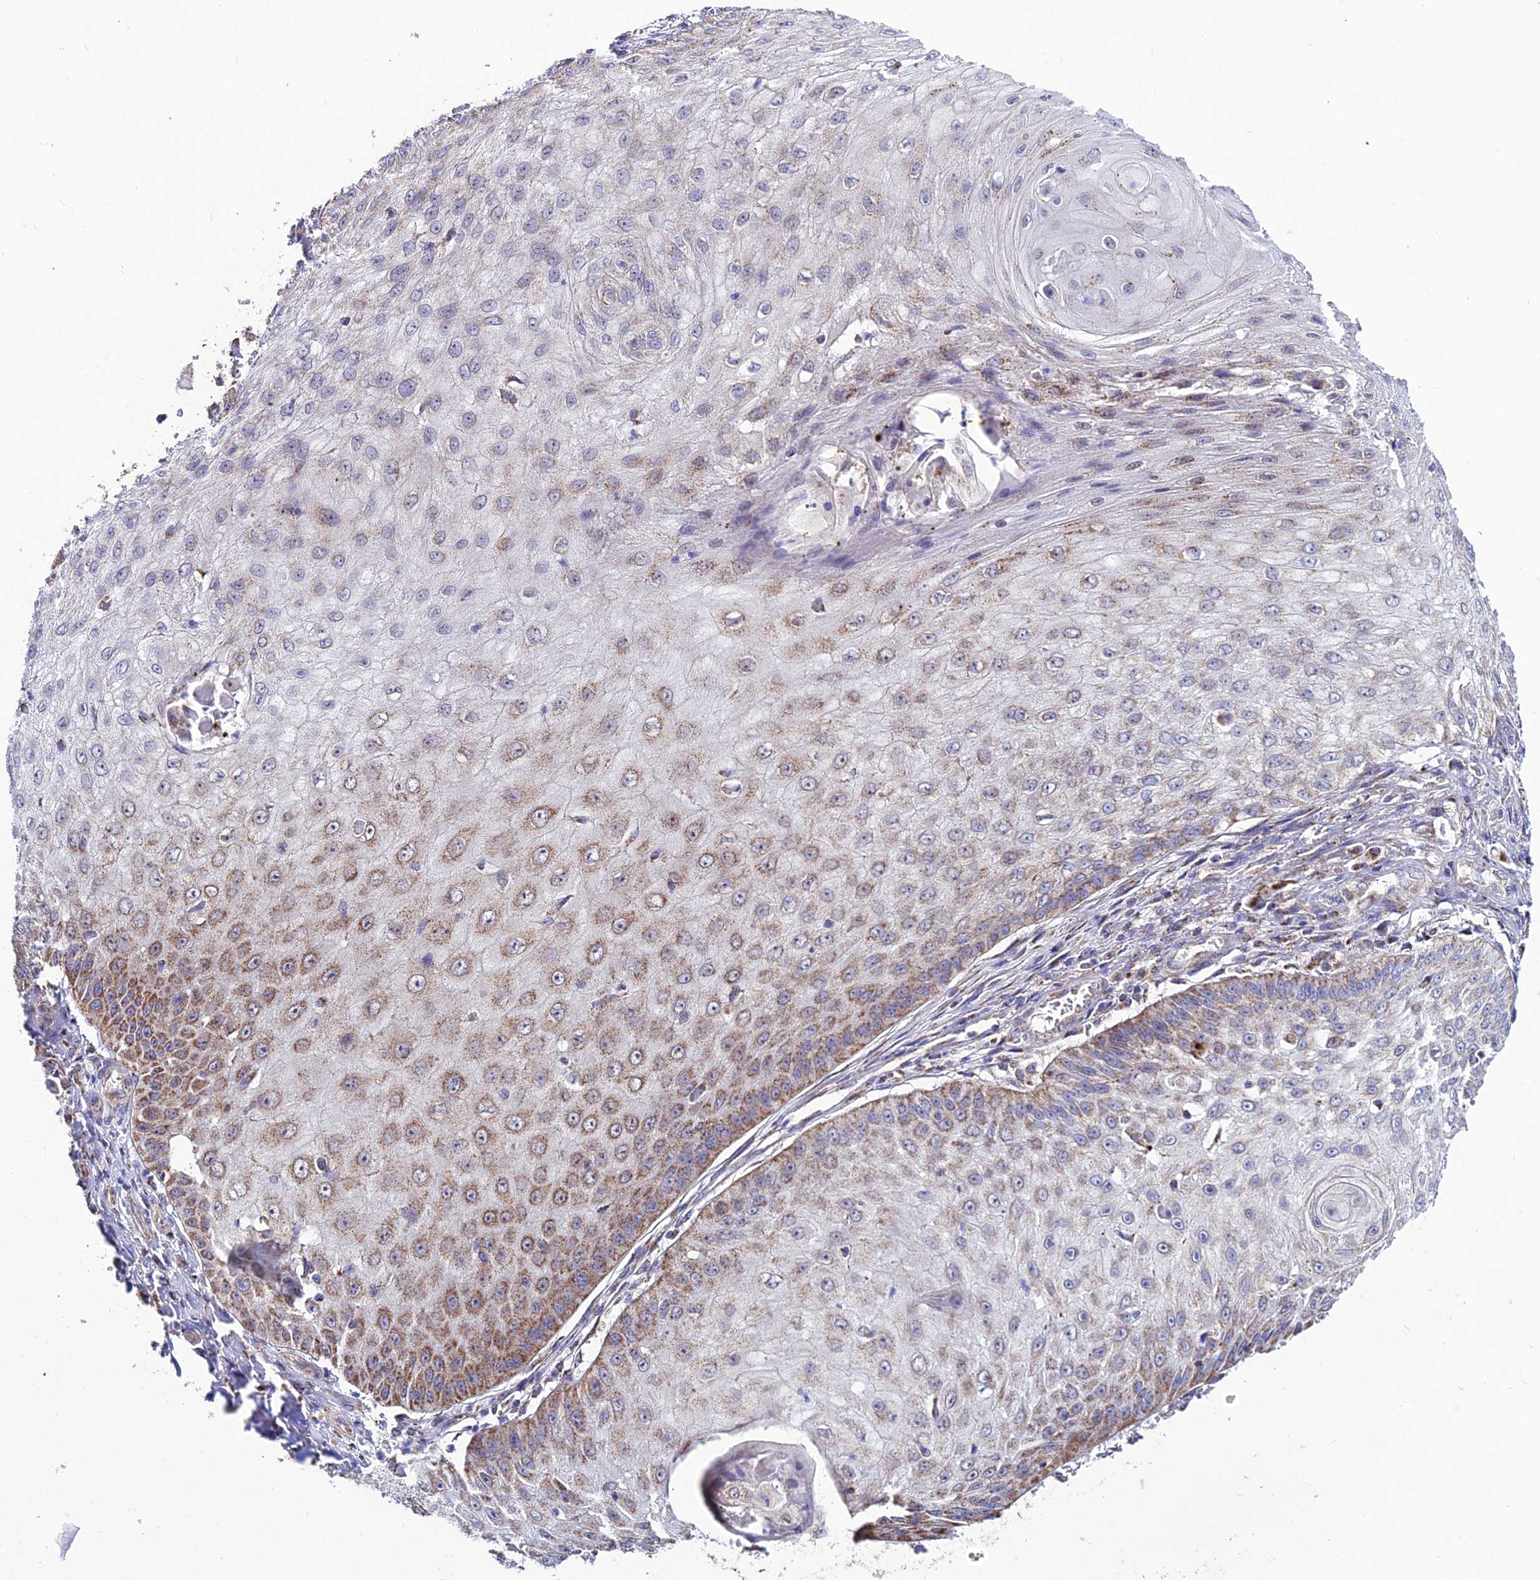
{"staining": {"intensity": "moderate", "quantity": "25%-75%", "location": "cytoplasmic/membranous"}, "tissue": "skin cancer", "cell_type": "Tumor cells", "image_type": "cancer", "snomed": [{"axis": "morphology", "description": "Squamous cell carcinoma, NOS"}, {"axis": "topography", "description": "Skin"}], "caption": "Skin cancer stained with a brown dye shows moderate cytoplasmic/membranous positive expression in about 25%-75% of tumor cells.", "gene": "PSMD2", "patient": {"sex": "male", "age": 70}}